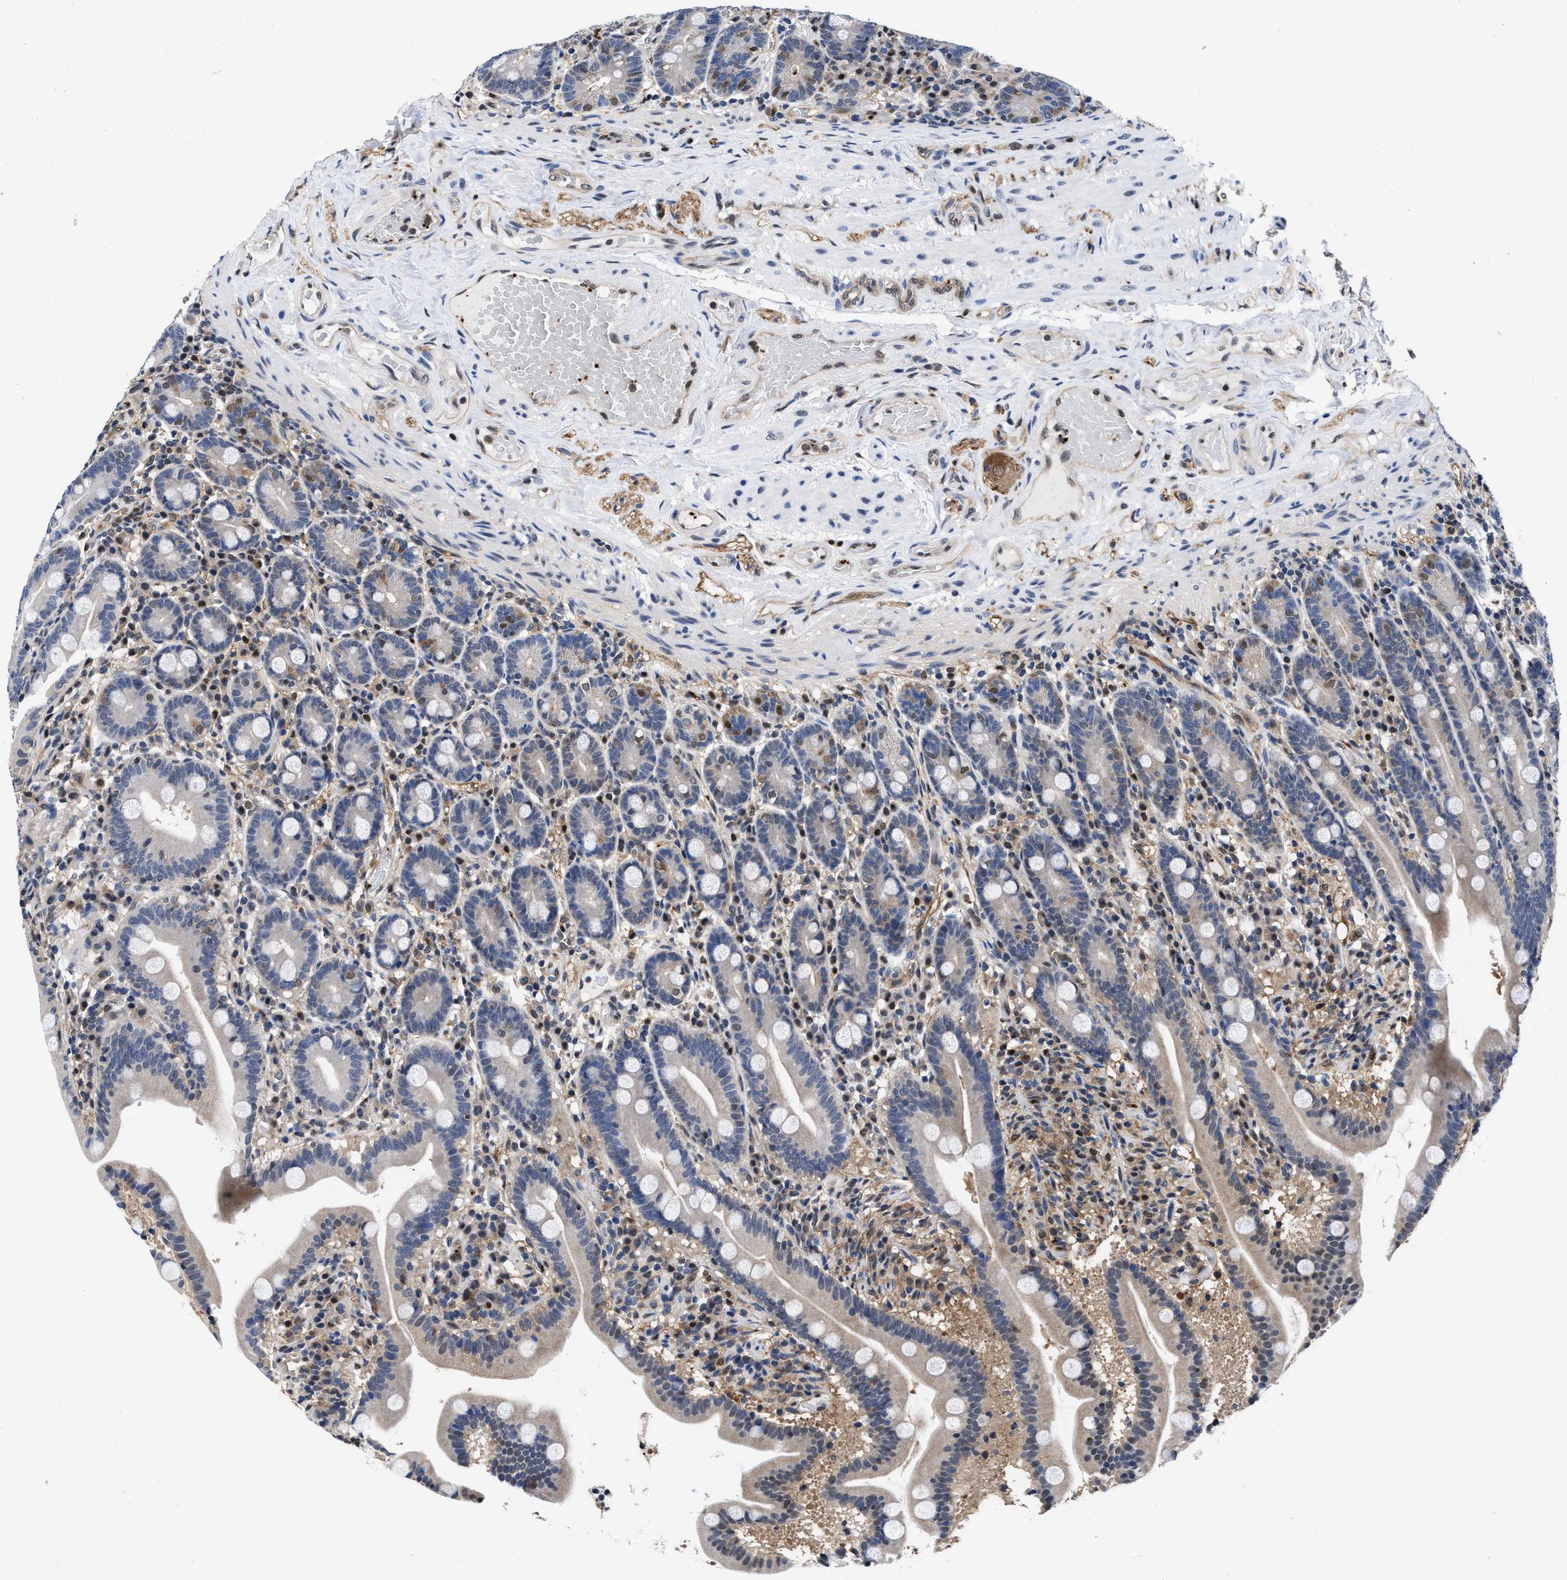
{"staining": {"intensity": "moderate", "quantity": "25%-75%", "location": "cytoplasmic/membranous"}, "tissue": "duodenum", "cell_type": "Glandular cells", "image_type": "normal", "snomed": [{"axis": "morphology", "description": "Normal tissue, NOS"}, {"axis": "topography", "description": "Duodenum"}], "caption": "Immunohistochemistry (IHC) micrograph of unremarkable duodenum: human duodenum stained using immunohistochemistry reveals medium levels of moderate protein expression localized specifically in the cytoplasmic/membranous of glandular cells, appearing as a cytoplasmic/membranous brown color.", "gene": "ACLY", "patient": {"sex": "male", "age": 54}}